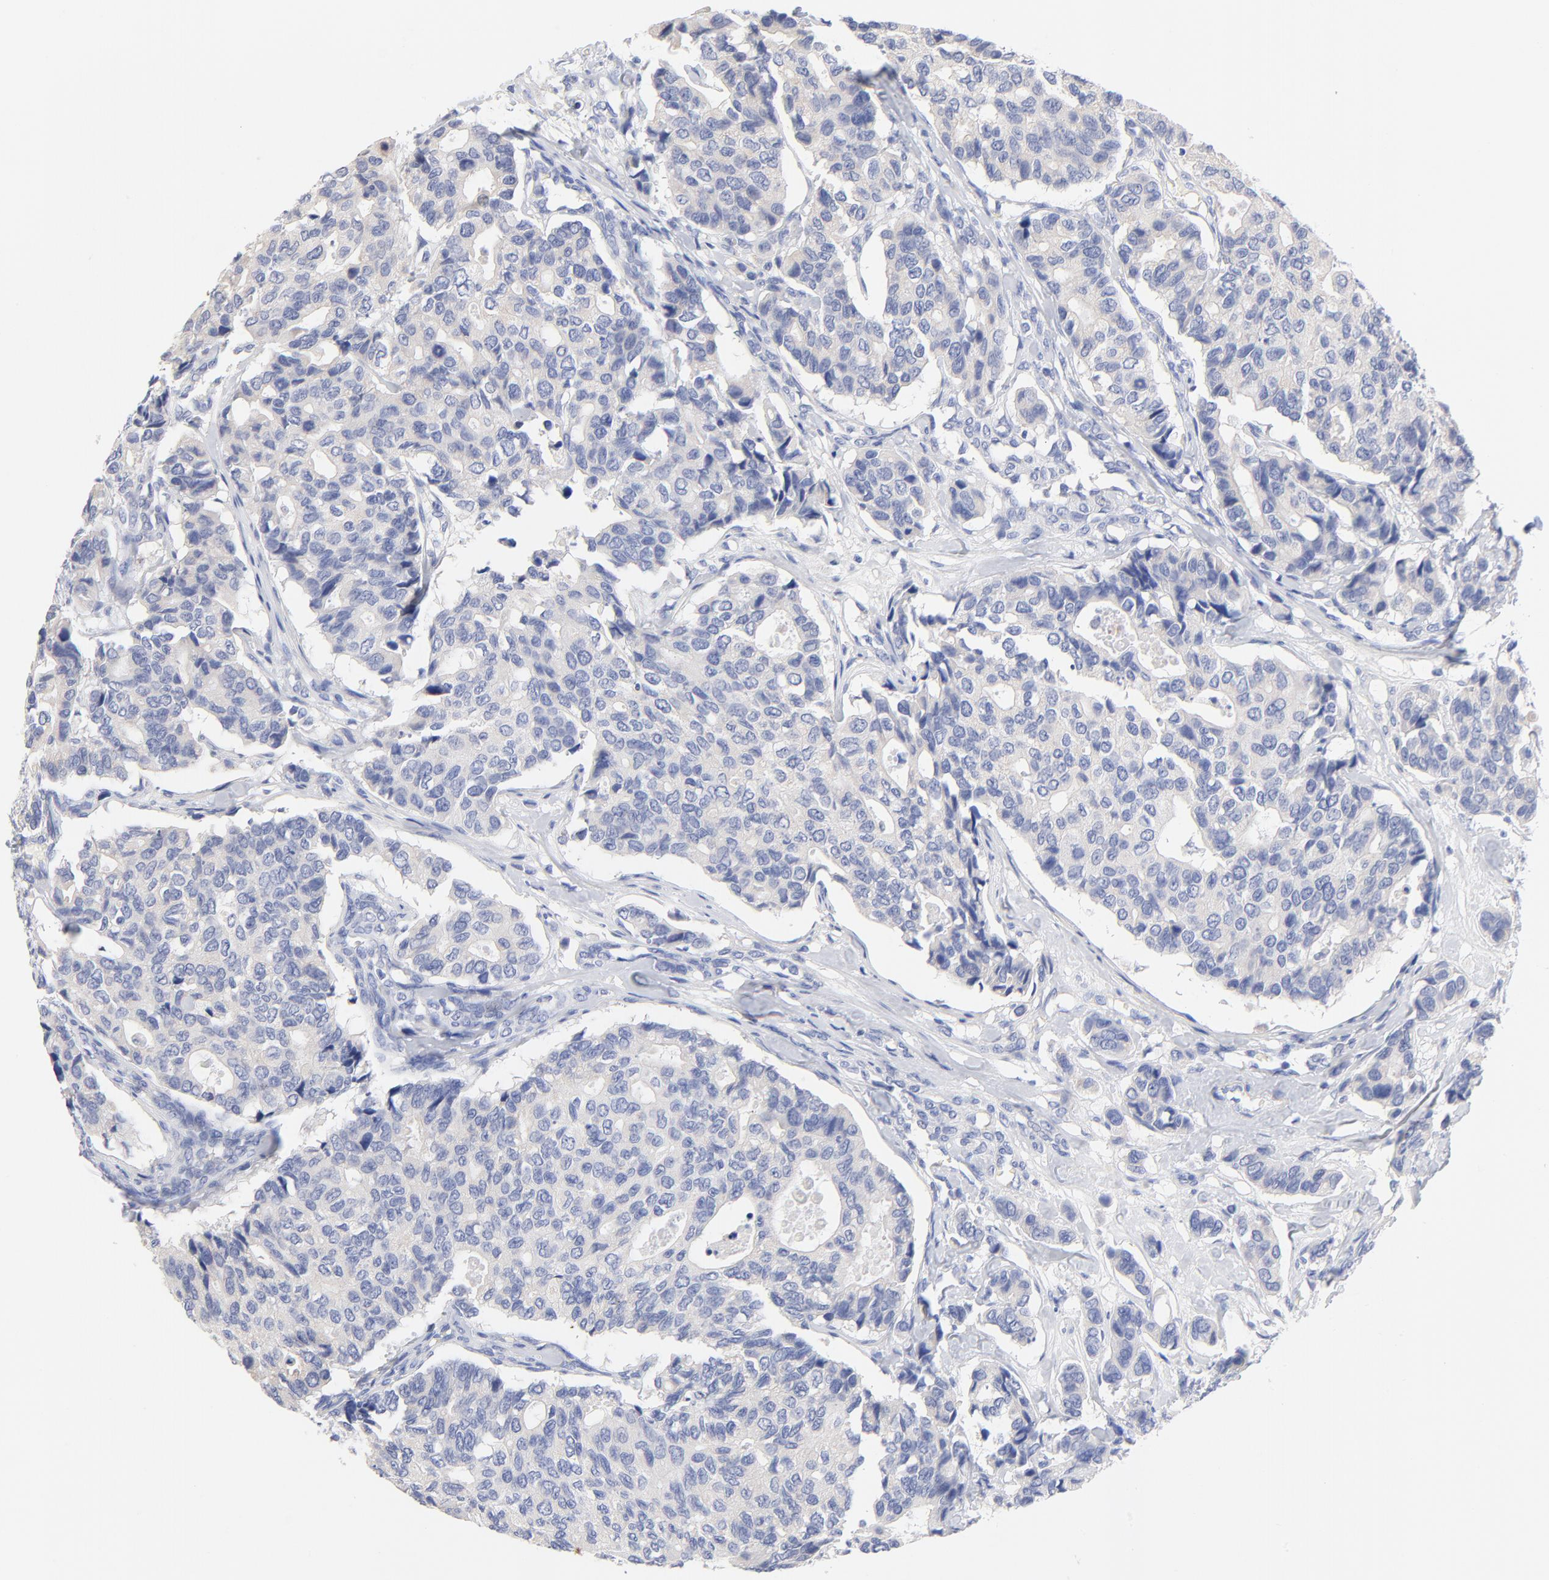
{"staining": {"intensity": "weak", "quantity": "<25%", "location": "cytoplasmic/membranous"}, "tissue": "breast cancer", "cell_type": "Tumor cells", "image_type": "cancer", "snomed": [{"axis": "morphology", "description": "Duct carcinoma"}, {"axis": "topography", "description": "Breast"}], "caption": "Micrograph shows no protein positivity in tumor cells of intraductal carcinoma (breast) tissue.", "gene": "FBXO10", "patient": {"sex": "female", "age": 69}}